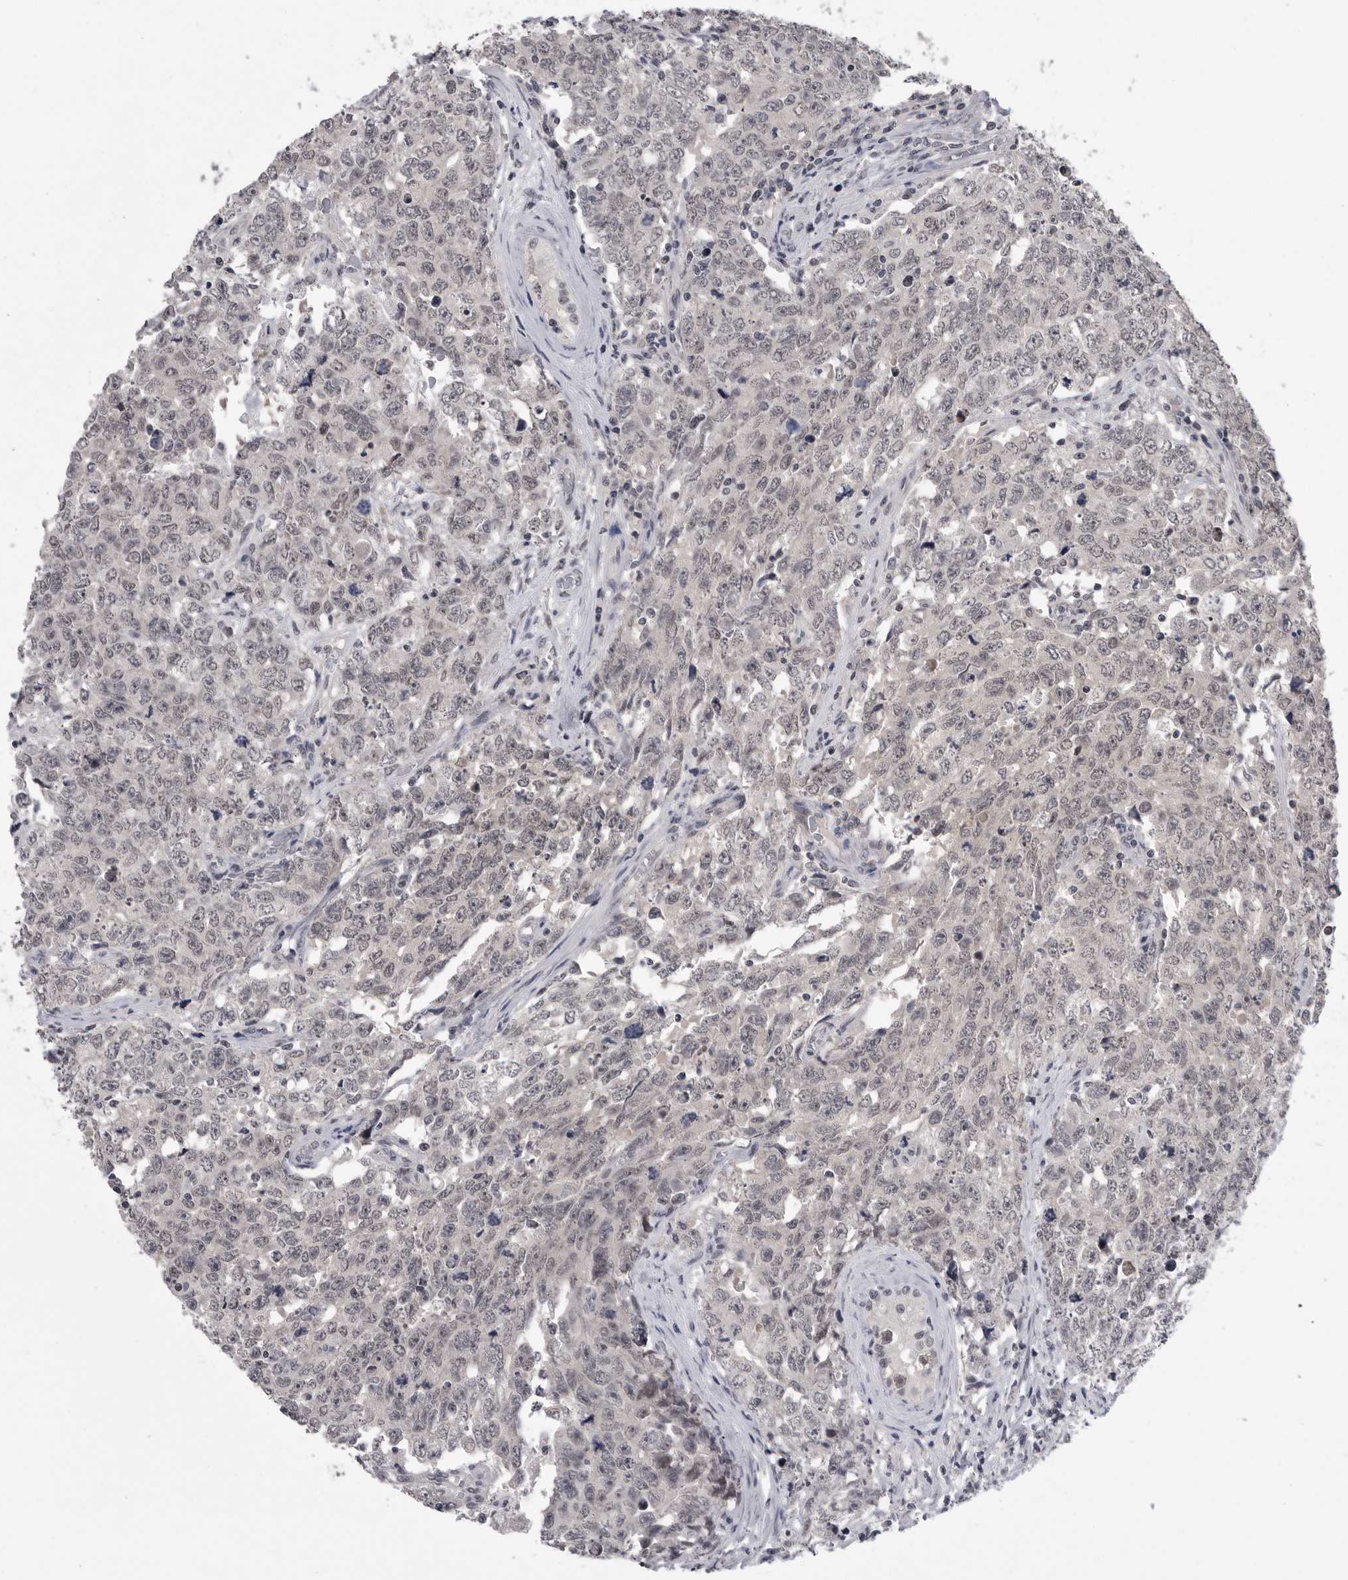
{"staining": {"intensity": "weak", "quantity": "25%-75%", "location": "nuclear"}, "tissue": "testis cancer", "cell_type": "Tumor cells", "image_type": "cancer", "snomed": [{"axis": "morphology", "description": "Carcinoma, Embryonal, NOS"}, {"axis": "topography", "description": "Testis"}], "caption": "Testis cancer (embryonal carcinoma) stained for a protein demonstrates weak nuclear positivity in tumor cells.", "gene": "DLG2", "patient": {"sex": "male", "age": 28}}